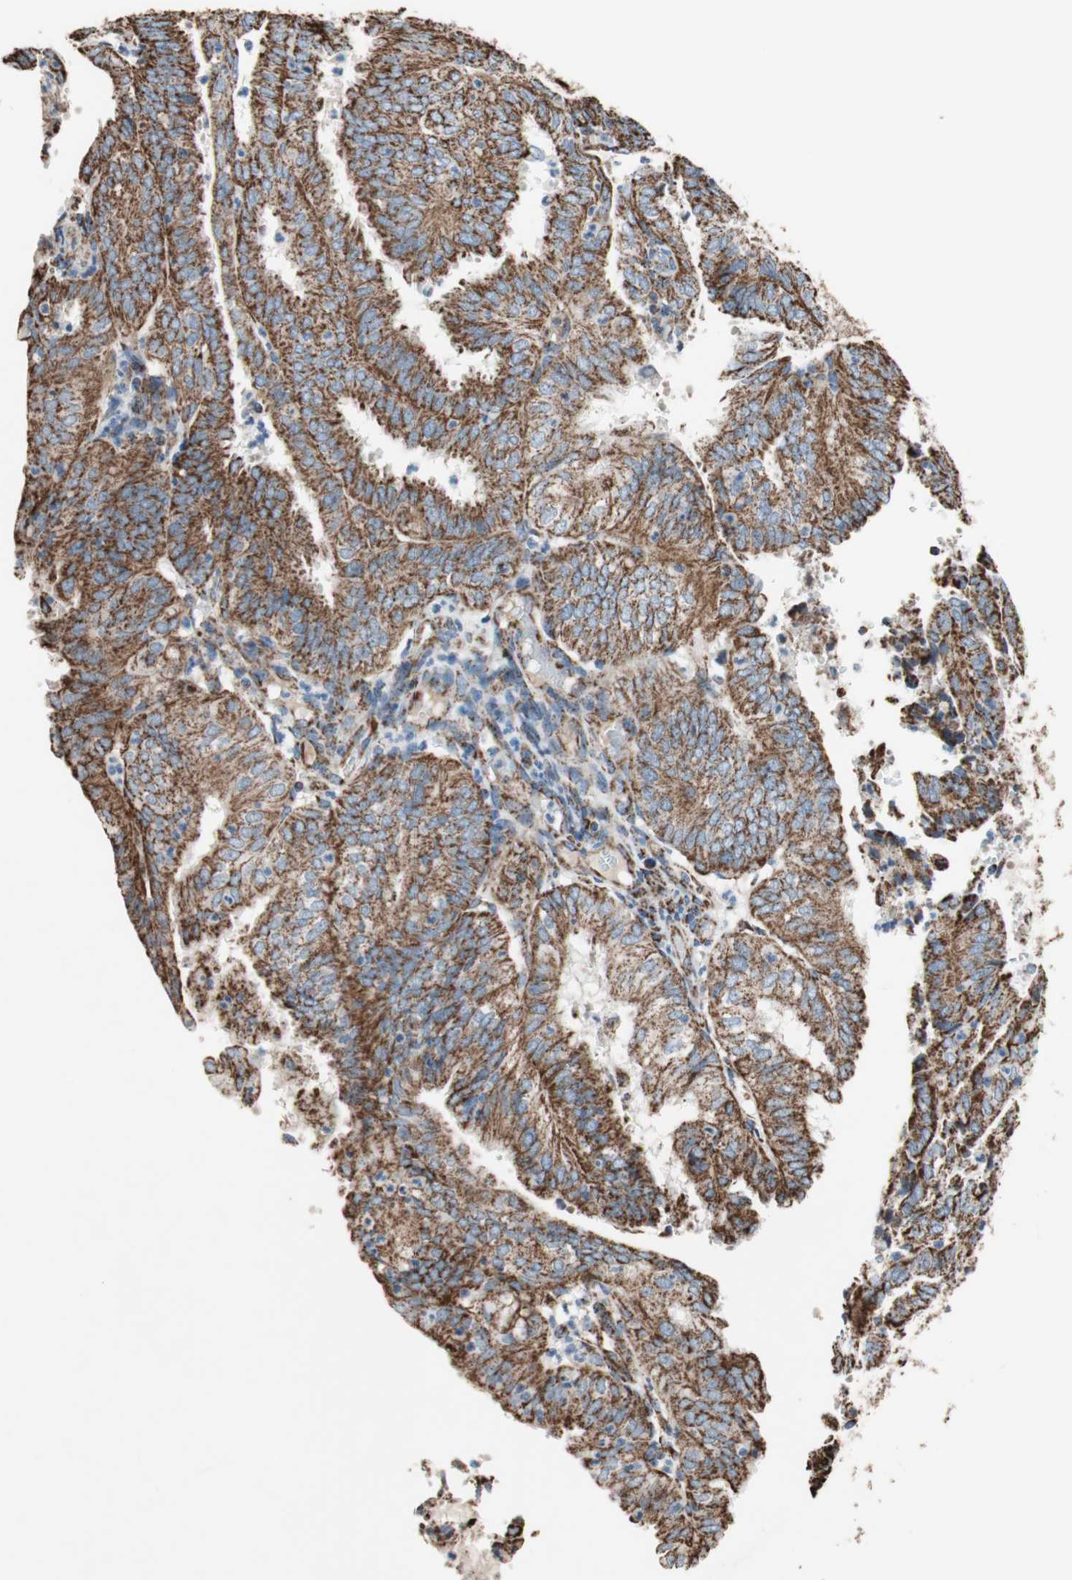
{"staining": {"intensity": "strong", "quantity": ">75%", "location": "cytoplasmic/membranous"}, "tissue": "endometrial cancer", "cell_type": "Tumor cells", "image_type": "cancer", "snomed": [{"axis": "morphology", "description": "Adenocarcinoma, NOS"}, {"axis": "topography", "description": "Uterus"}], "caption": "Immunohistochemistry (IHC) histopathology image of human adenocarcinoma (endometrial) stained for a protein (brown), which shows high levels of strong cytoplasmic/membranous positivity in about >75% of tumor cells.", "gene": "PCSK4", "patient": {"sex": "female", "age": 60}}